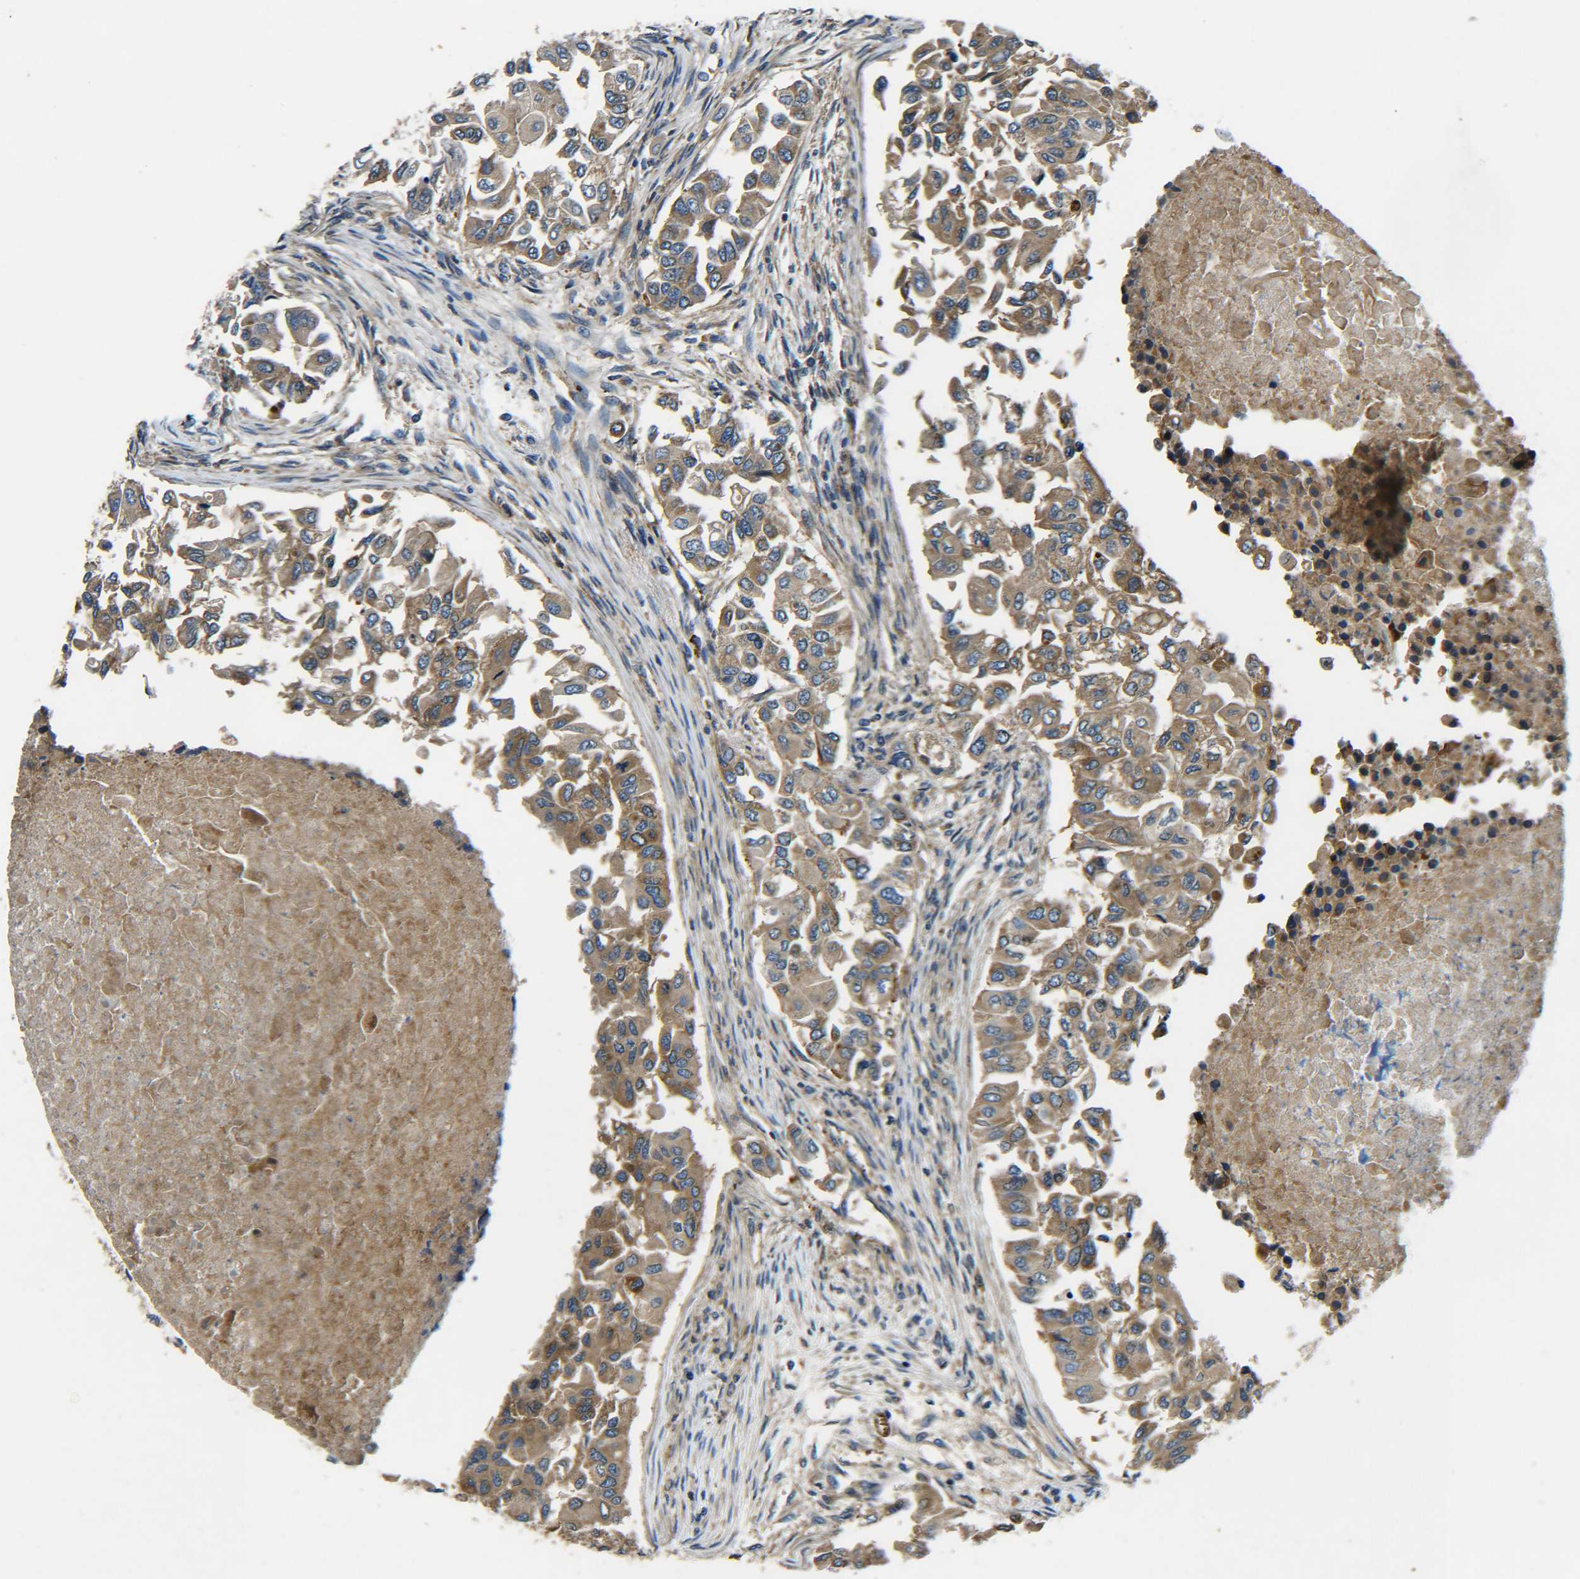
{"staining": {"intensity": "moderate", "quantity": ">75%", "location": "cytoplasmic/membranous"}, "tissue": "breast cancer", "cell_type": "Tumor cells", "image_type": "cancer", "snomed": [{"axis": "morphology", "description": "Normal tissue, NOS"}, {"axis": "morphology", "description": "Duct carcinoma"}, {"axis": "topography", "description": "Breast"}], "caption": "A high-resolution photomicrograph shows immunohistochemistry (IHC) staining of breast cancer (intraductal carcinoma), which exhibits moderate cytoplasmic/membranous positivity in approximately >75% of tumor cells.", "gene": "RAB1B", "patient": {"sex": "female", "age": 49}}